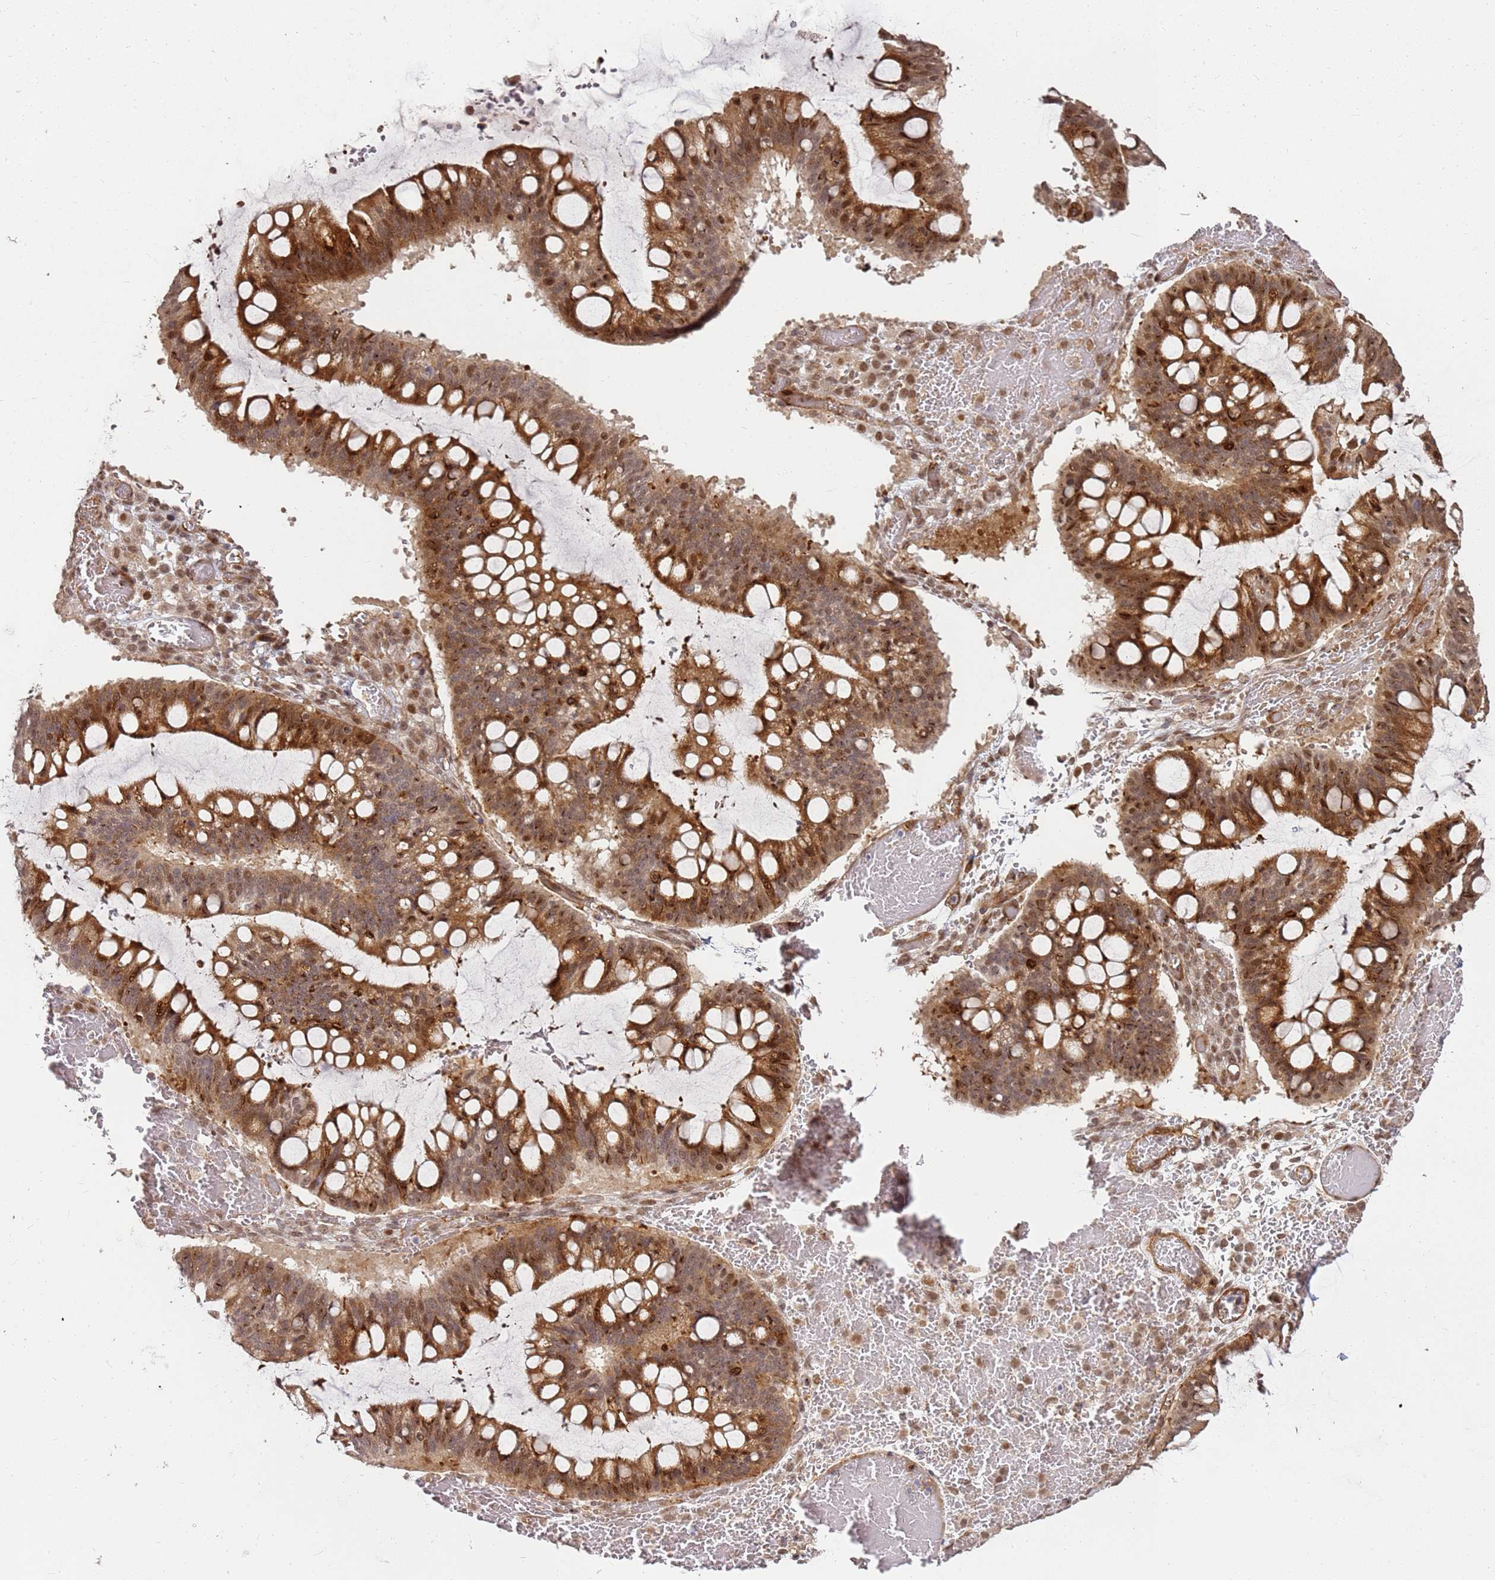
{"staining": {"intensity": "moderate", "quantity": ">75%", "location": "cytoplasmic/membranous,nuclear"}, "tissue": "ovarian cancer", "cell_type": "Tumor cells", "image_type": "cancer", "snomed": [{"axis": "morphology", "description": "Cystadenocarcinoma, mucinous, NOS"}, {"axis": "topography", "description": "Ovary"}], "caption": "This histopathology image shows immunohistochemistry staining of human ovarian cancer (mucinous cystadenocarcinoma), with medium moderate cytoplasmic/membranous and nuclear expression in approximately >75% of tumor cells.", "gene": "ST18", "patient": {"sex": "female", "age": 73}}